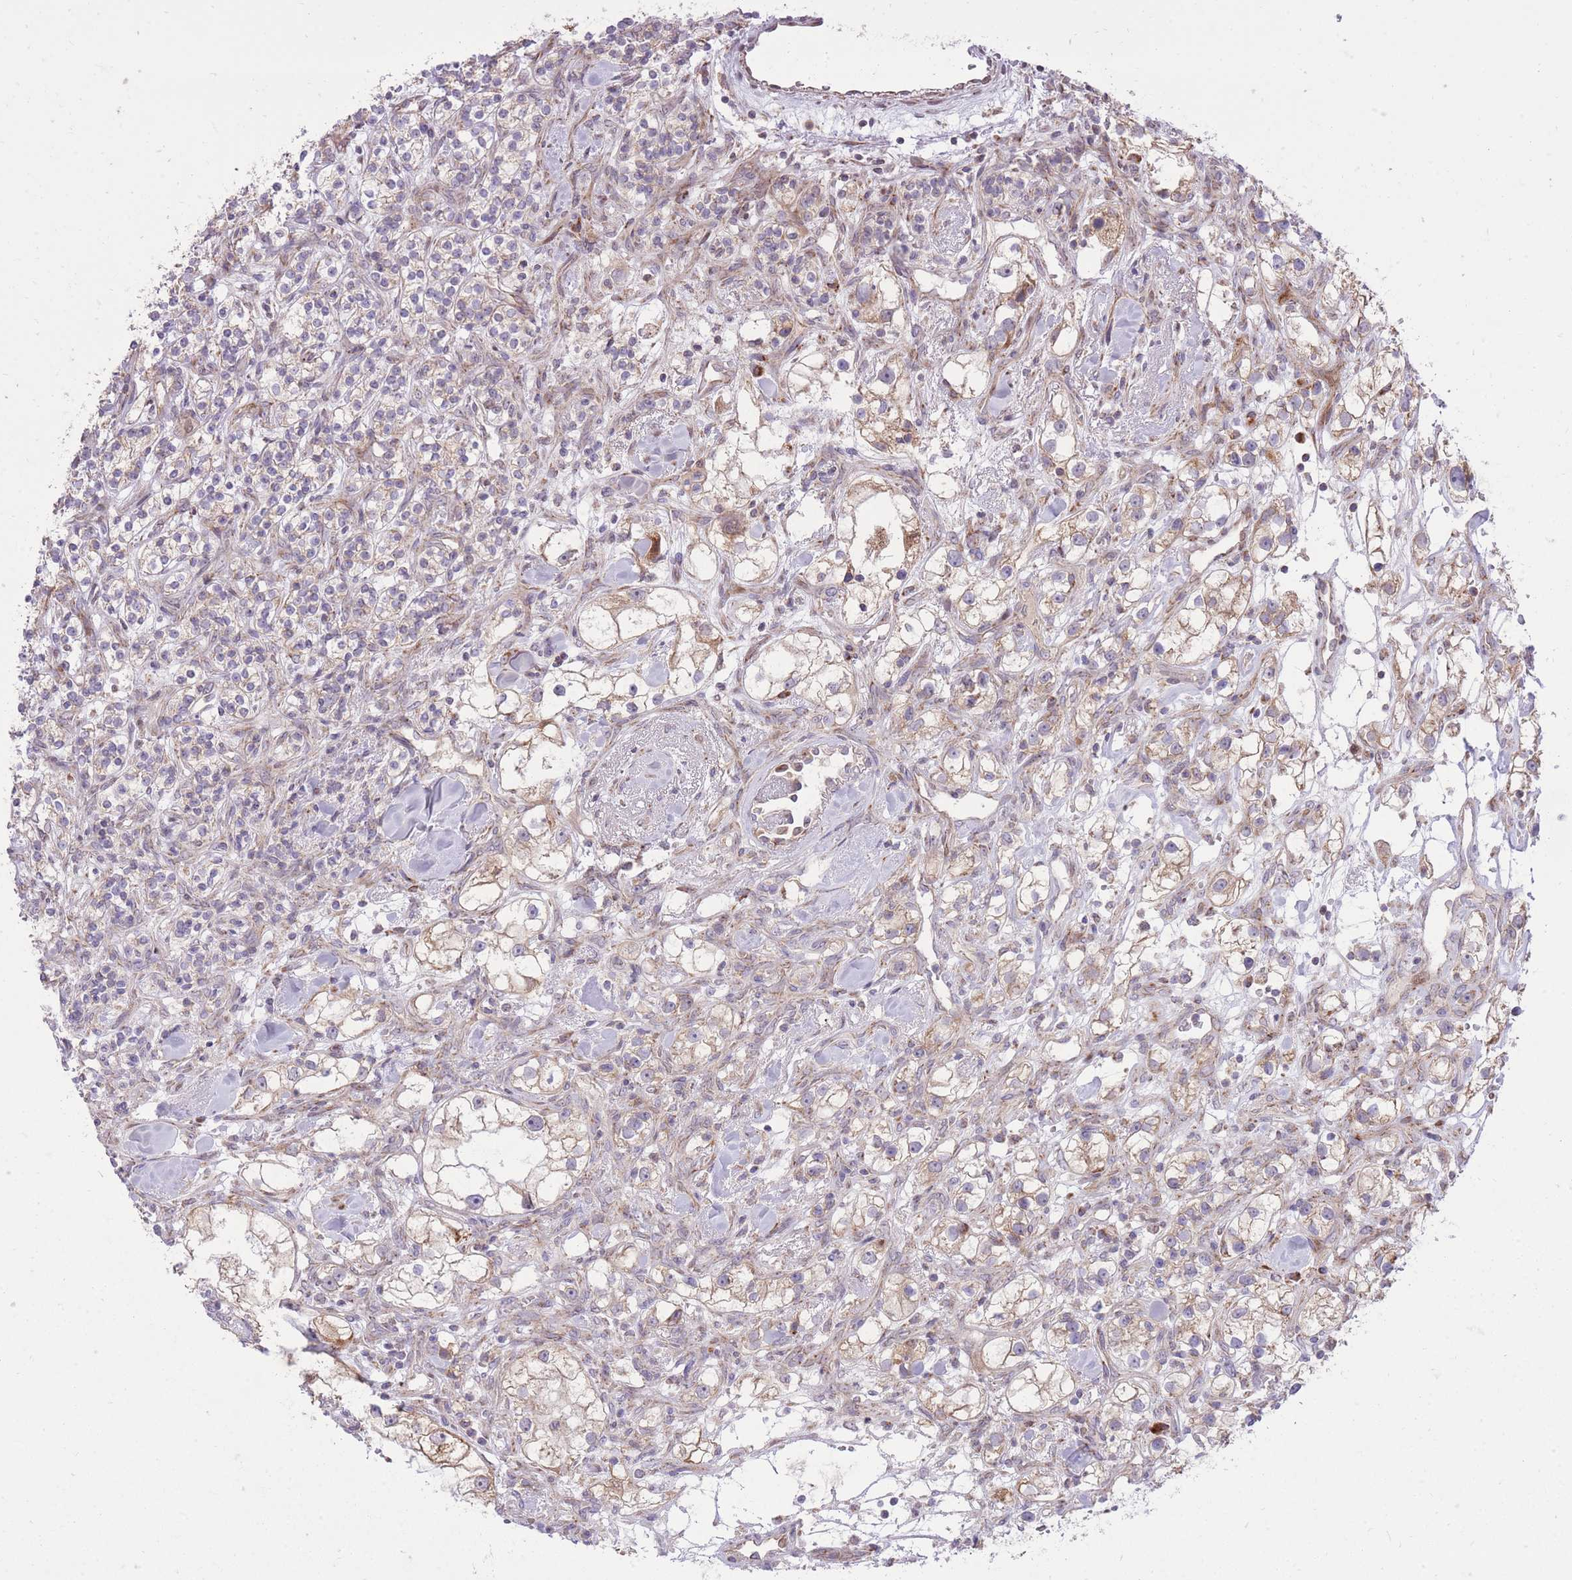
{"staining": {"intensity": "weak", "quantity": "25%-75%", "location": "cytoplasmic/membranous"}, "tissue": "renal cancer", "cell_type": "Tumor cells", "image_type": "cancer", "snomed": [{"axis": "morphology", "description": "Adenocarcinoma, NOS"}, {"axis": "topography", "description": "Kidney"}], "caption": "This is an image of IHC staining of renal cancer (adenocarcinoma), which shows weak staining in the cytoplasmic/membranous of tumor cells.", "gene": "SLC4A4", "patient": {"sex": "male", "age": 77}}